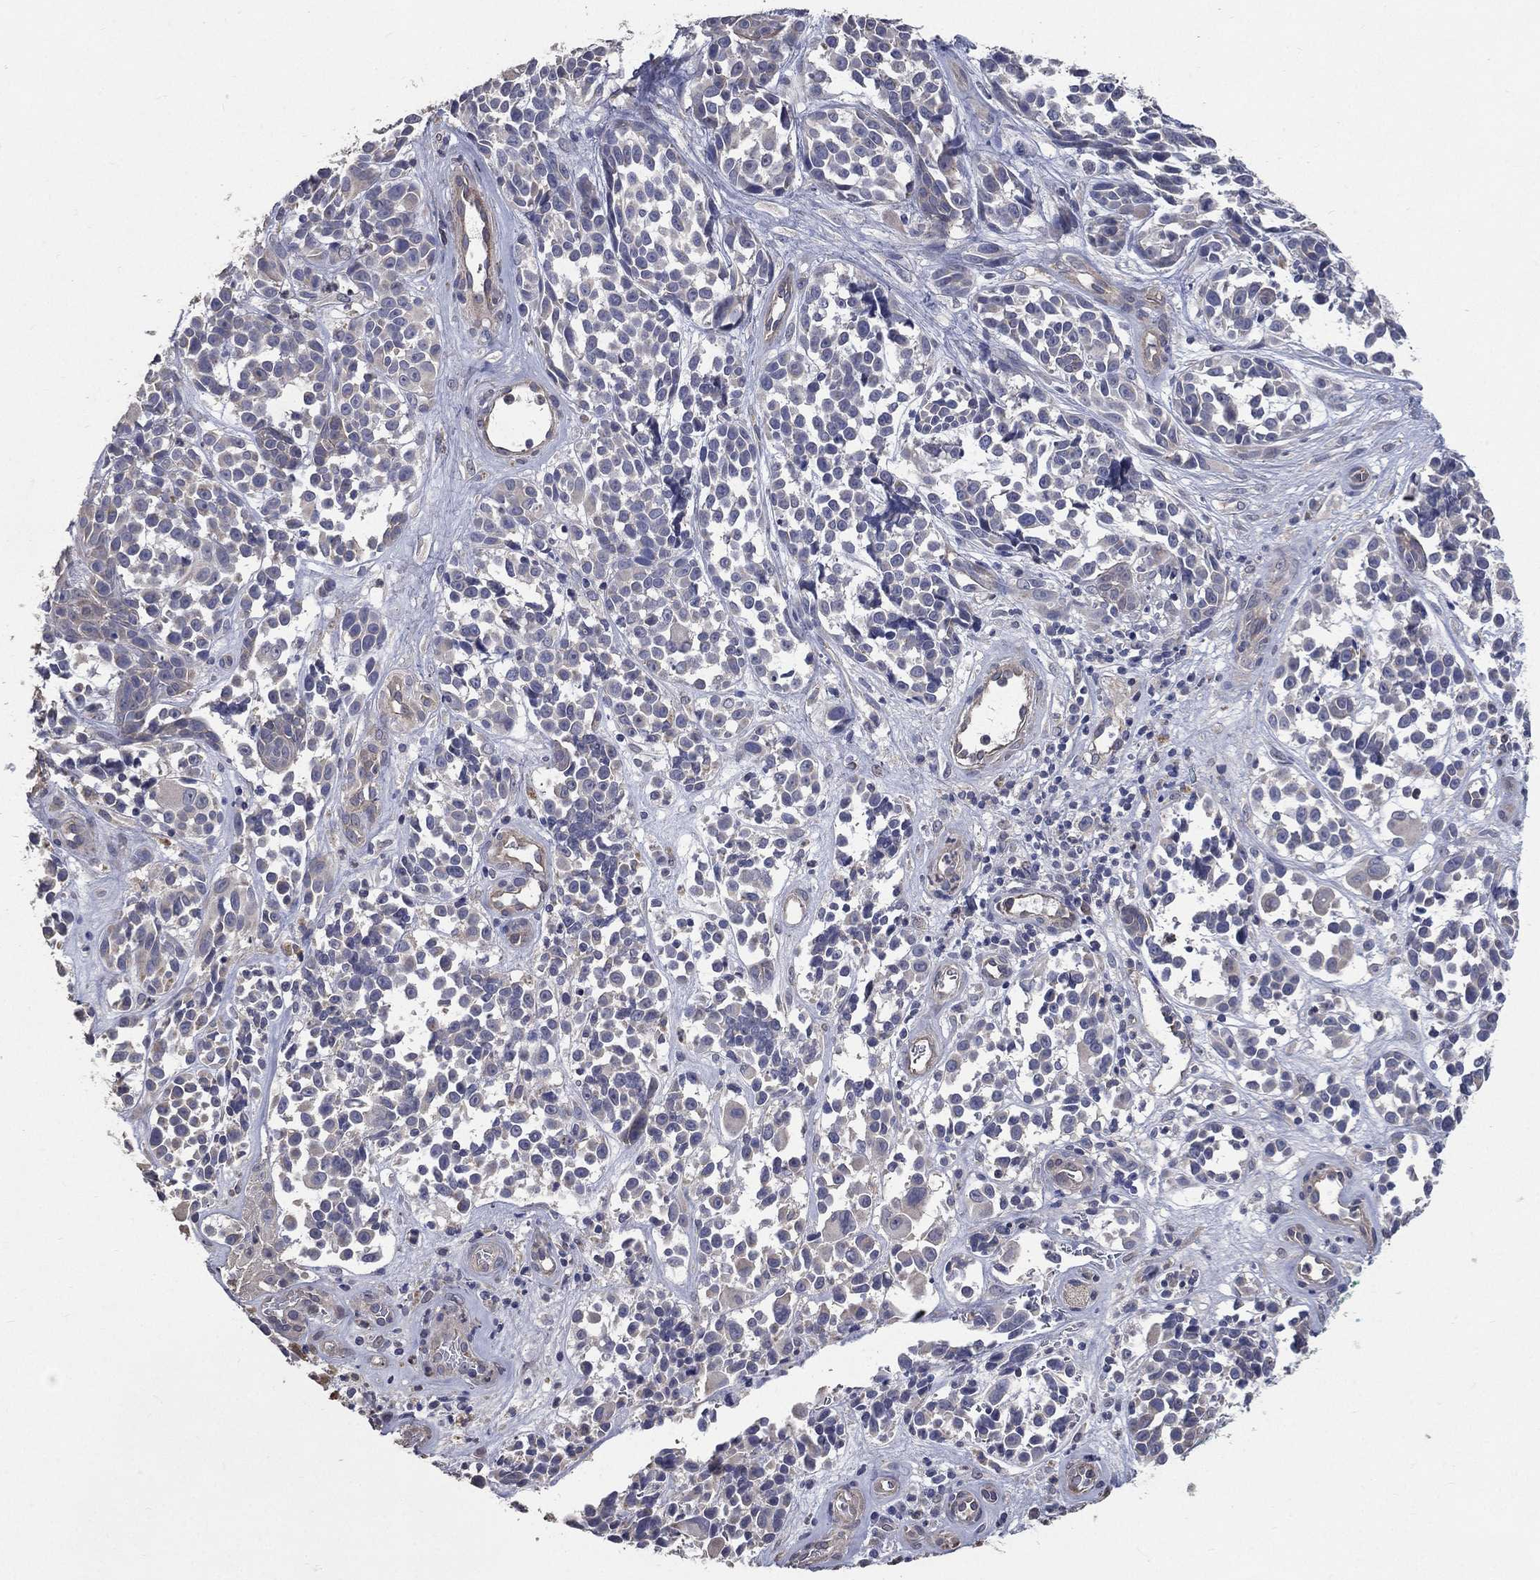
{"staining": {"intensity": "negative", "quantity": "none", "location": "none"}, "tissue": "melanoma", "cell_type": "Tumor cells", "image_type": "cancer", "snomed": [{"axis": "morphology", "description": "Malignant melanoma, NOS"}, {"axis": "topography", "description": "Skin"}], "caption": "The image demonstrates no staining of tumor cells in malignant melanoma. (Brightfield microscopy of DAB (3,3'-diaminobenzidine) IHC at high magnification).", "gene": "SERPINB2", "patient": {"sex": "female", "age": 88}}